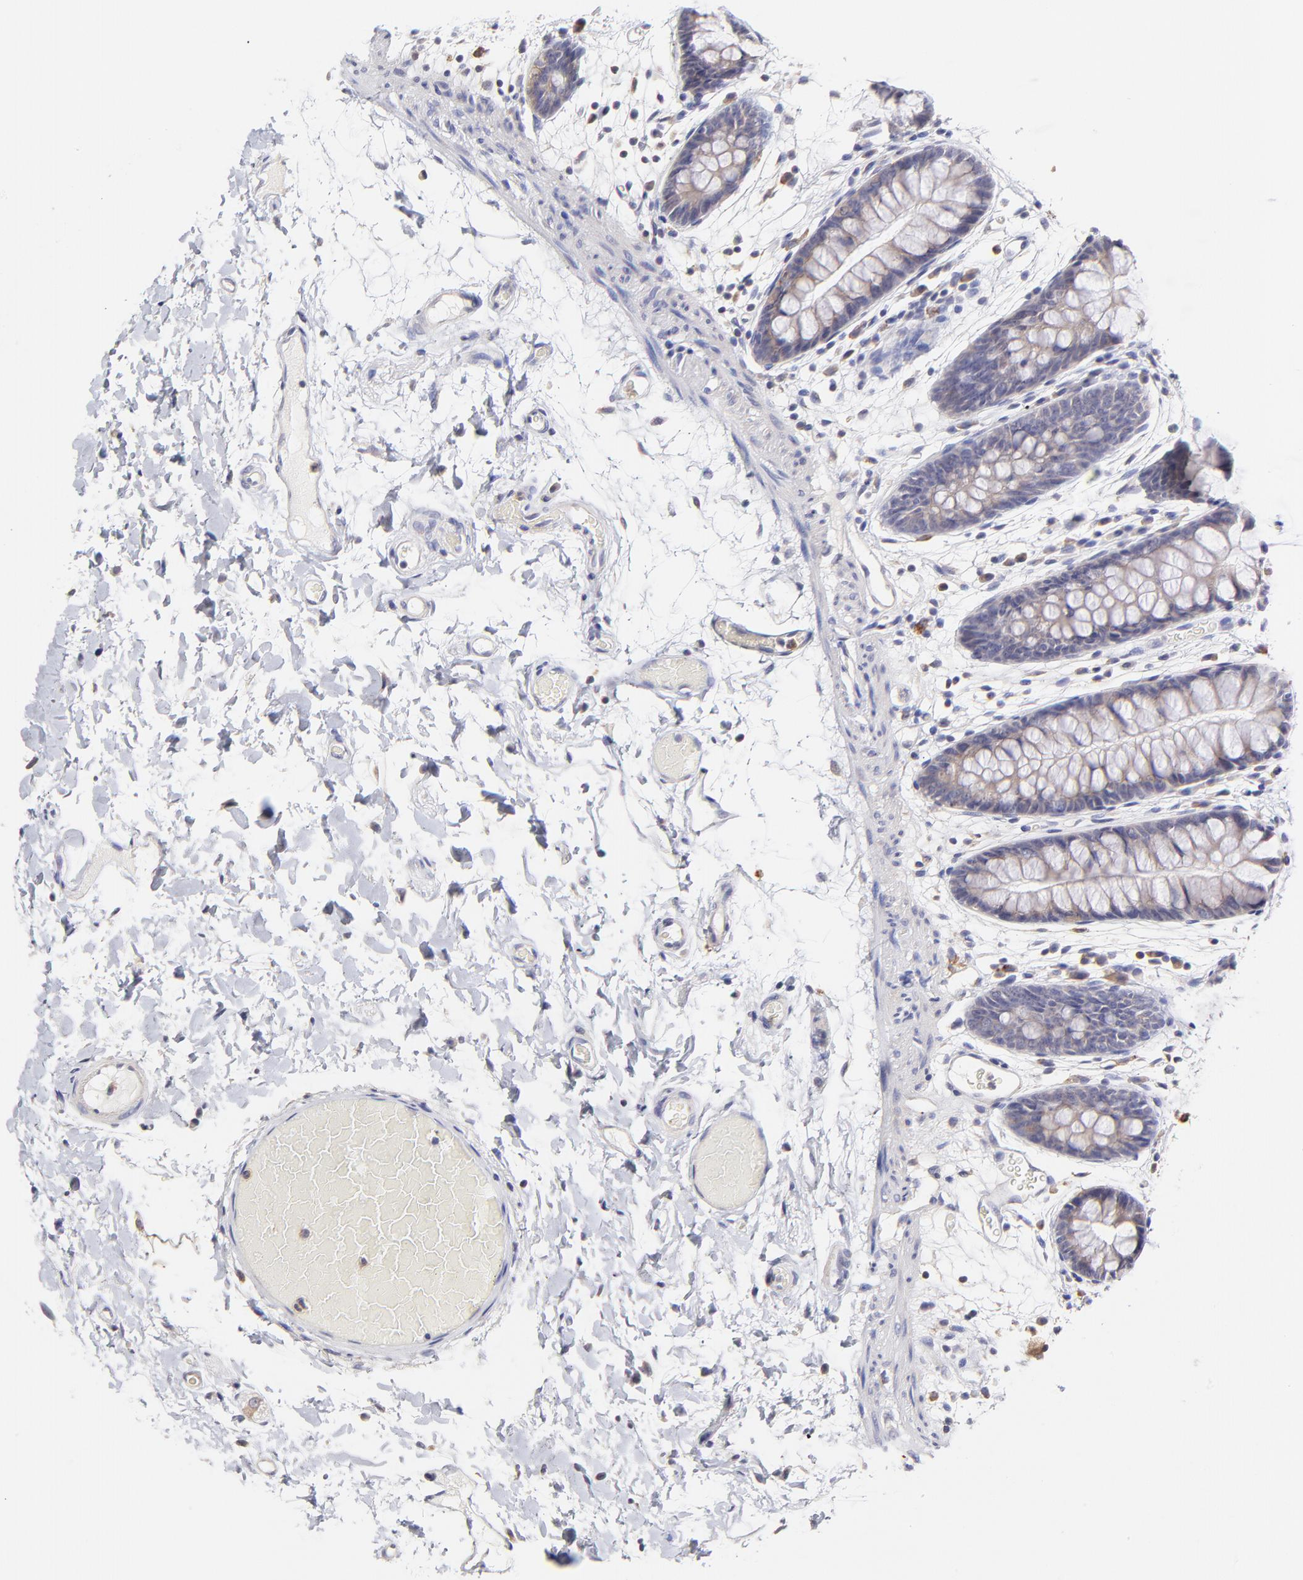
{"staining": {"intensity": "negative", "quantity": "none", "location": "none"}, "tissue": "colon", "cell_type": "Endothelial cells", "image_type": "normal", "snomed": [{"axis": "morphology", "description": "Normal tissue, NOS"}, {"axis": "topography", "description": "Smooth muscle"}, {"axis": "topography", "description": "Colon"}], "caption": "Immunohistochemistry of normal colon reveals no expression in endothelial cells.", "gene": "GCSAM", "patient": {"sex": "male", "age": 67}}